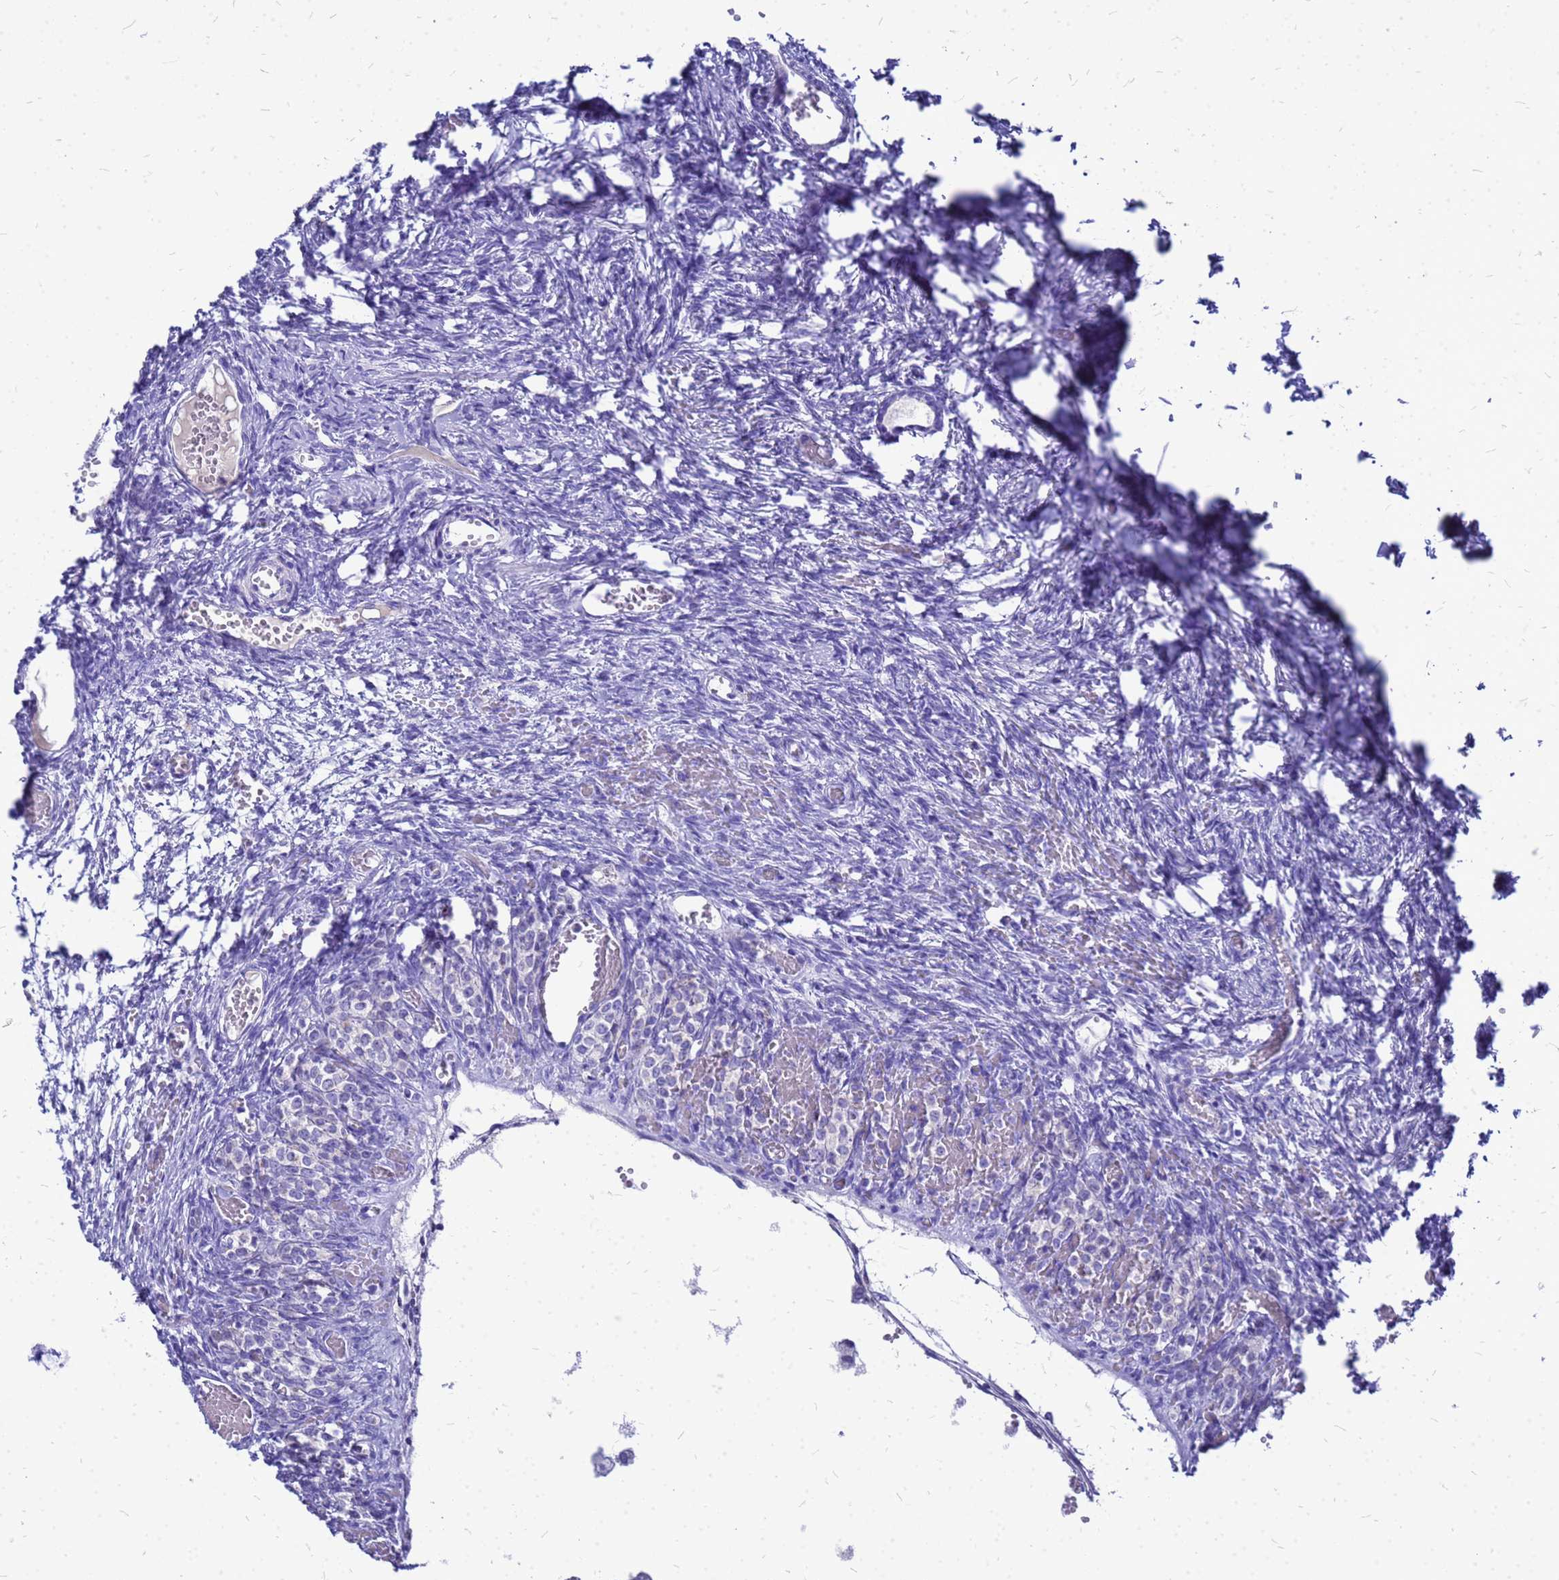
{"staining": {"intensity": "negative", "quantity": "none", "location": "none"}, "tissue": "ovary", "cell_type": "Ovarian stroma cells", "image_type": "normal", "snomed": [{"axis": "morphology", "description": "Adenocarcinoma, NOS"}, {"axis": "topography", "description": "Endometrium"}], "caption": "Ovary stained for a protein using immunohistochemistry (IHC) shows no staining ovarian stroma cells.", "gene": "OR52E2", "patient": {"sex": "female", "age": 32}}